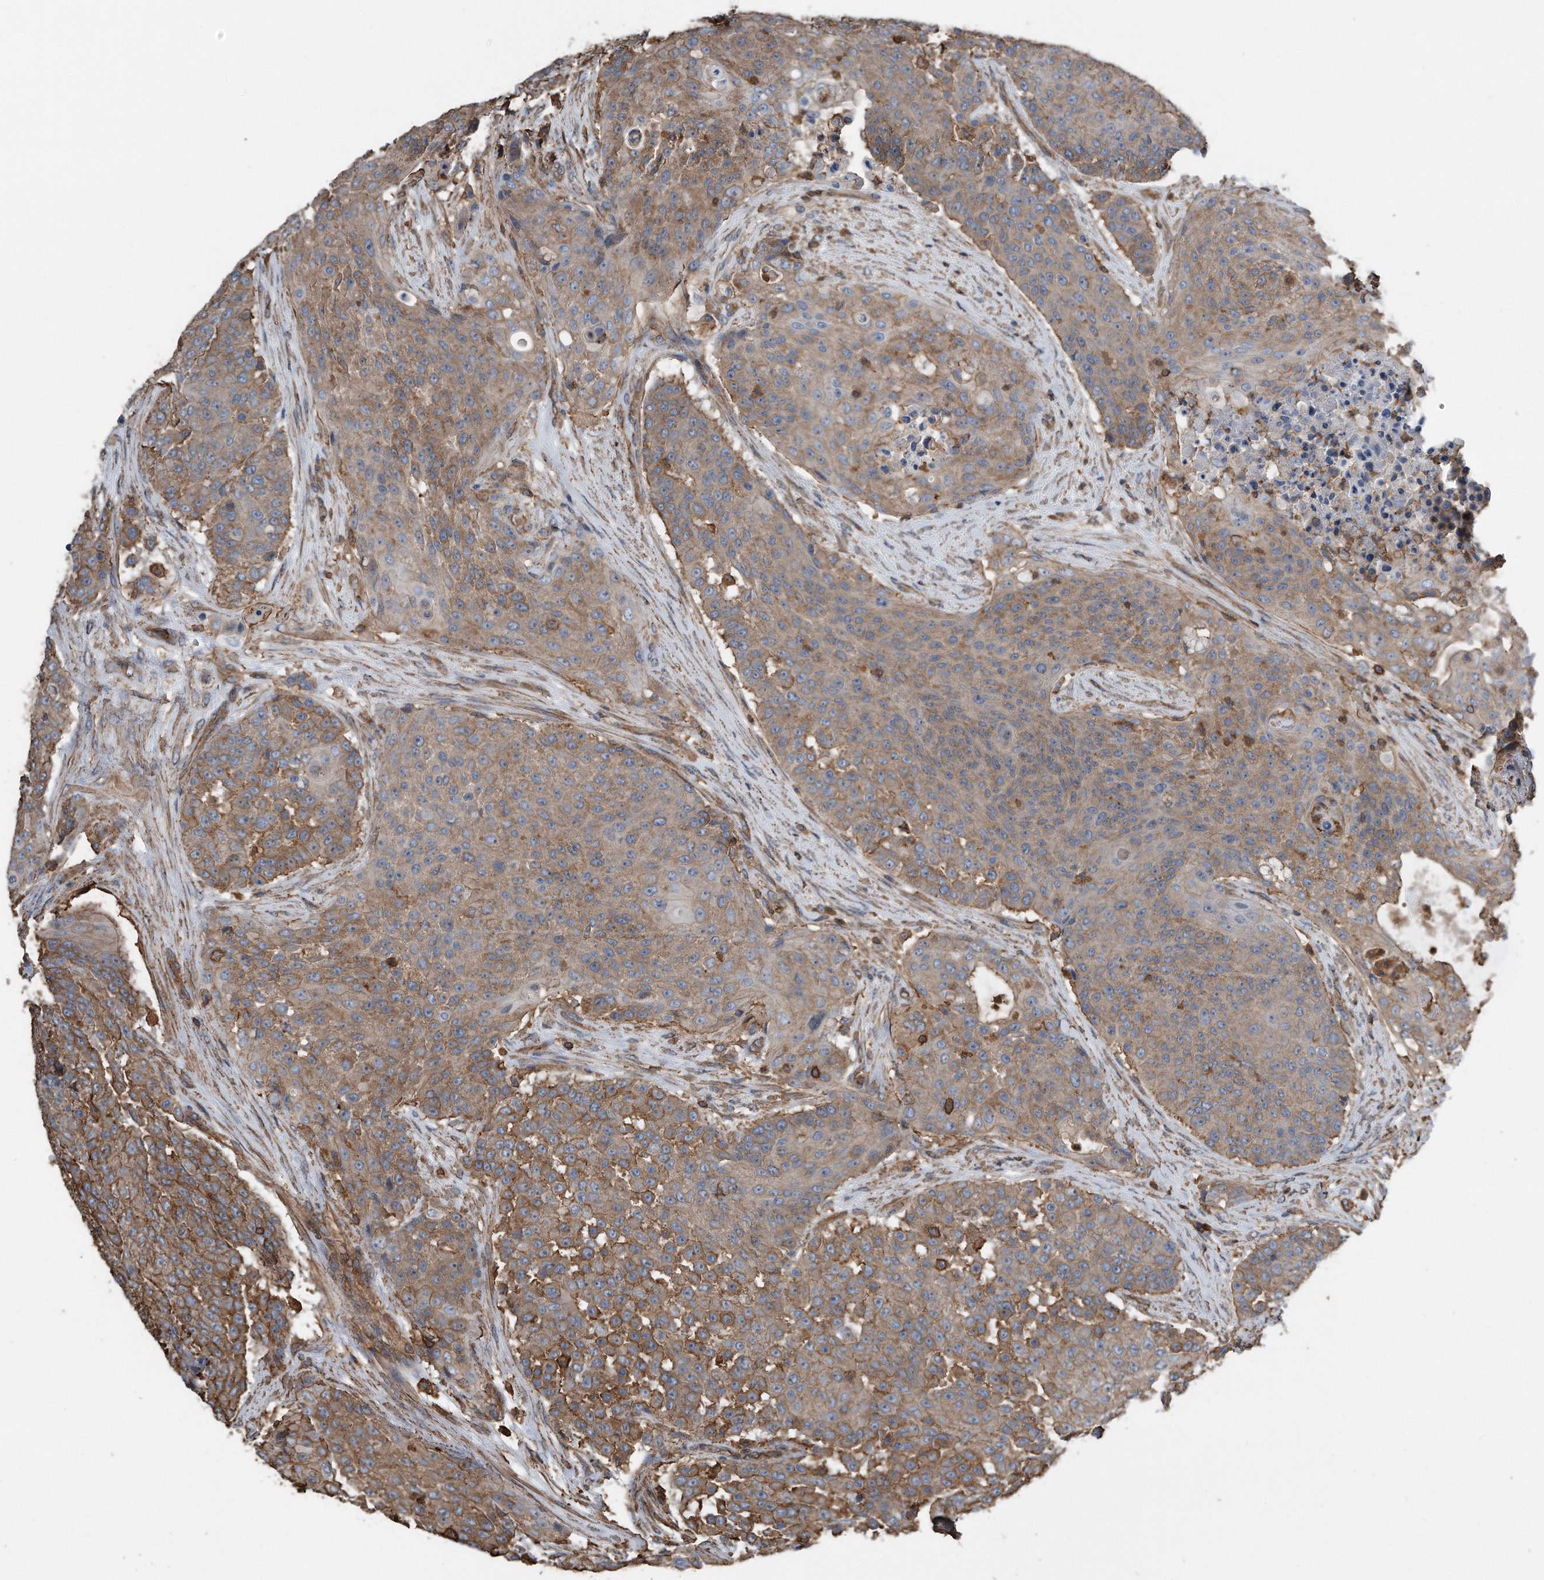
{"staining": {"intensity": "moderate", "quantity": ">75%", "location": "cytoplasmic/membranous"}, "tissue": "urothelial cancer", "cell_type": "Tumor cells", "image_type": "cancer", "snomed": [{"axis": "morphology", "description": "Urothelial carcinoma, High grade"}, {"axis": "topography", "description": "Urinary bladder"}], "caption": "Immunohistochemical staining of human urothelial cancer demonstrates moderate cytoplasmic/membranous protein expression in about >75% of tumor cells.", "gene": "RSPO3", "patient": {"sex": "female", "age": 63}}